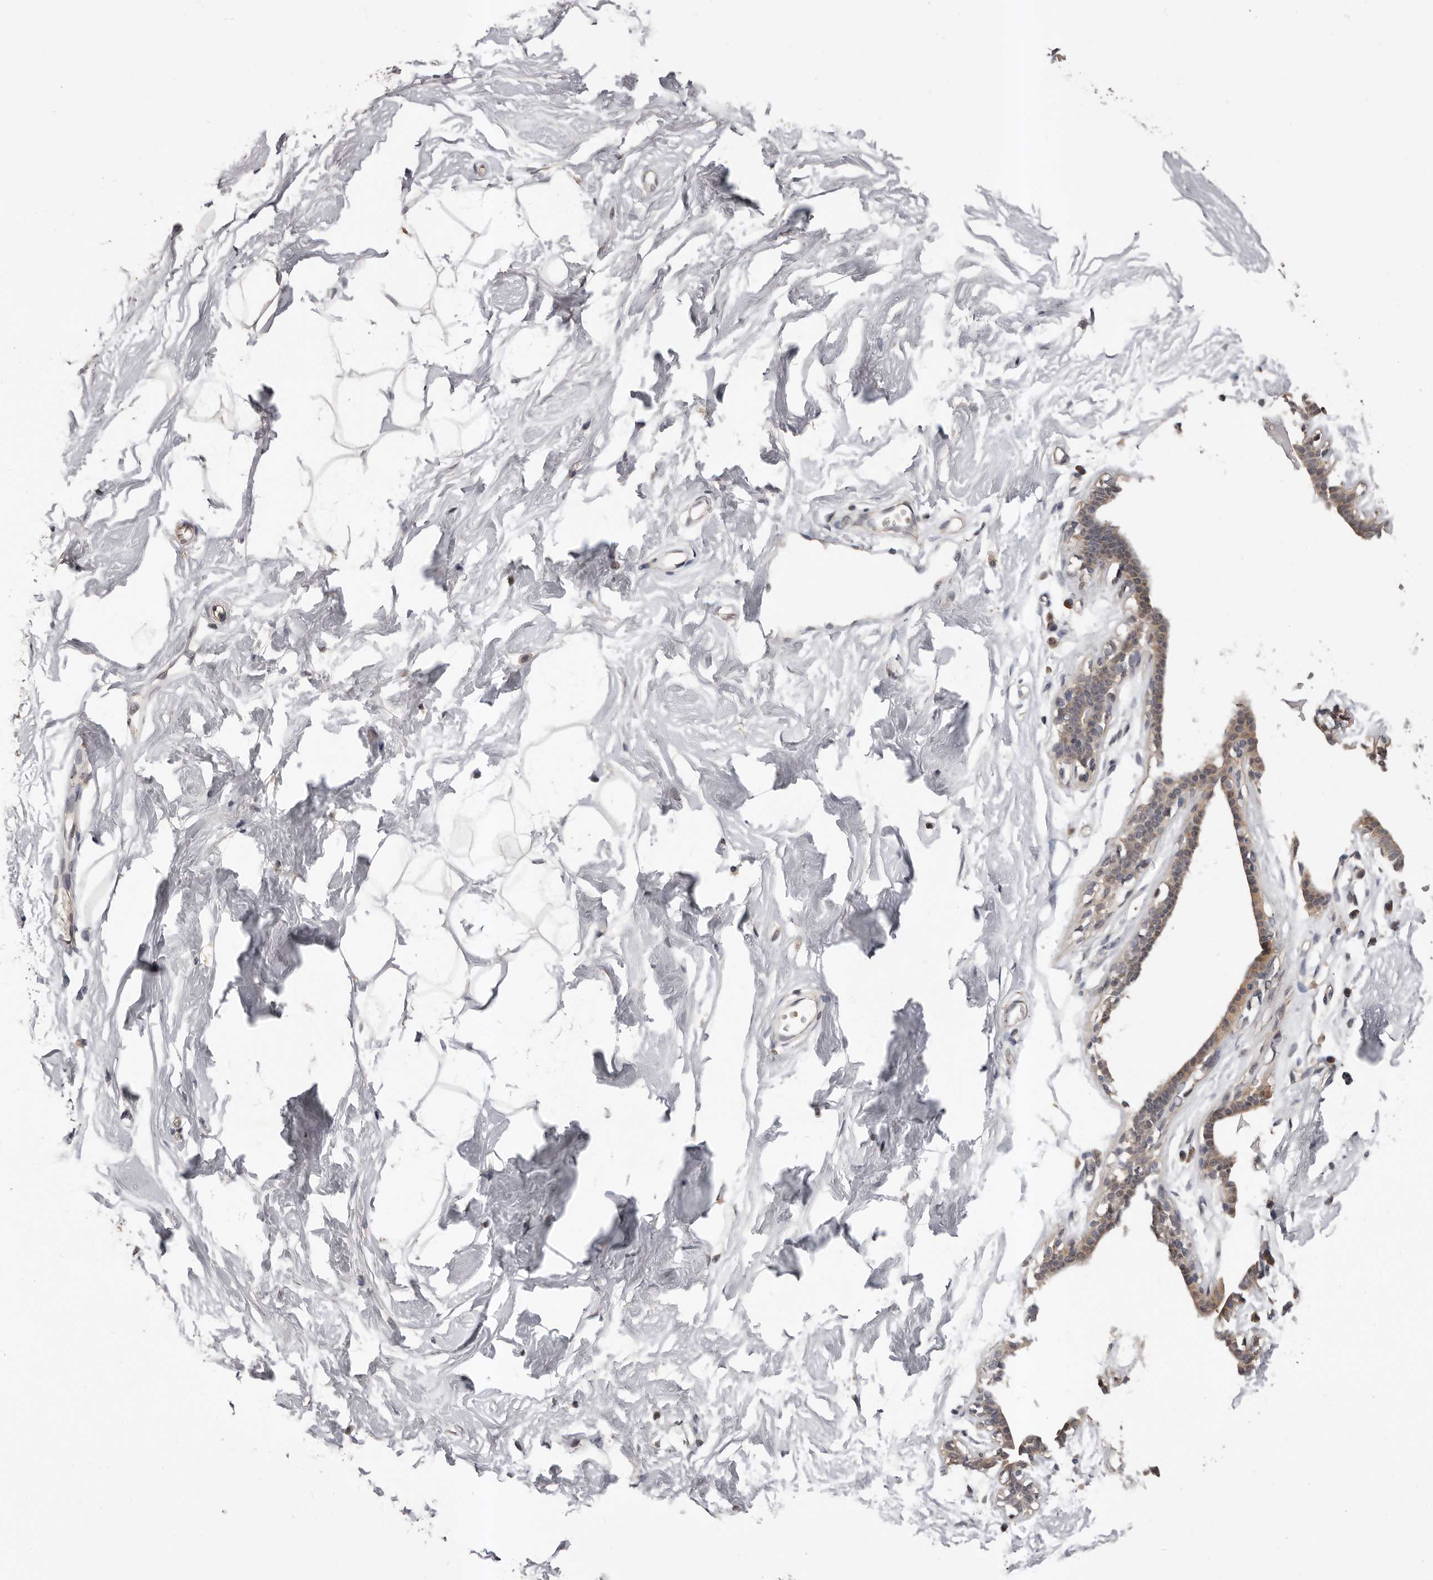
{"staining": {"intensity": "negative", "quantity": "none", "location": "none"}, "tissue": "breast", "cell_type": "Adipocytes", "image_type": "normal", "snomed": [{"axis": "morphology", "description": "Normal tissue, NOS"}, {"axis": "topography", "description": "Breast"}], "caption": "This is a histopathology image of immunohistochemistry staining of normal breast, which shows no staining in adipocytes.", "gene": "VPS37A", "patient": {"sex": "female", "age": 26}}